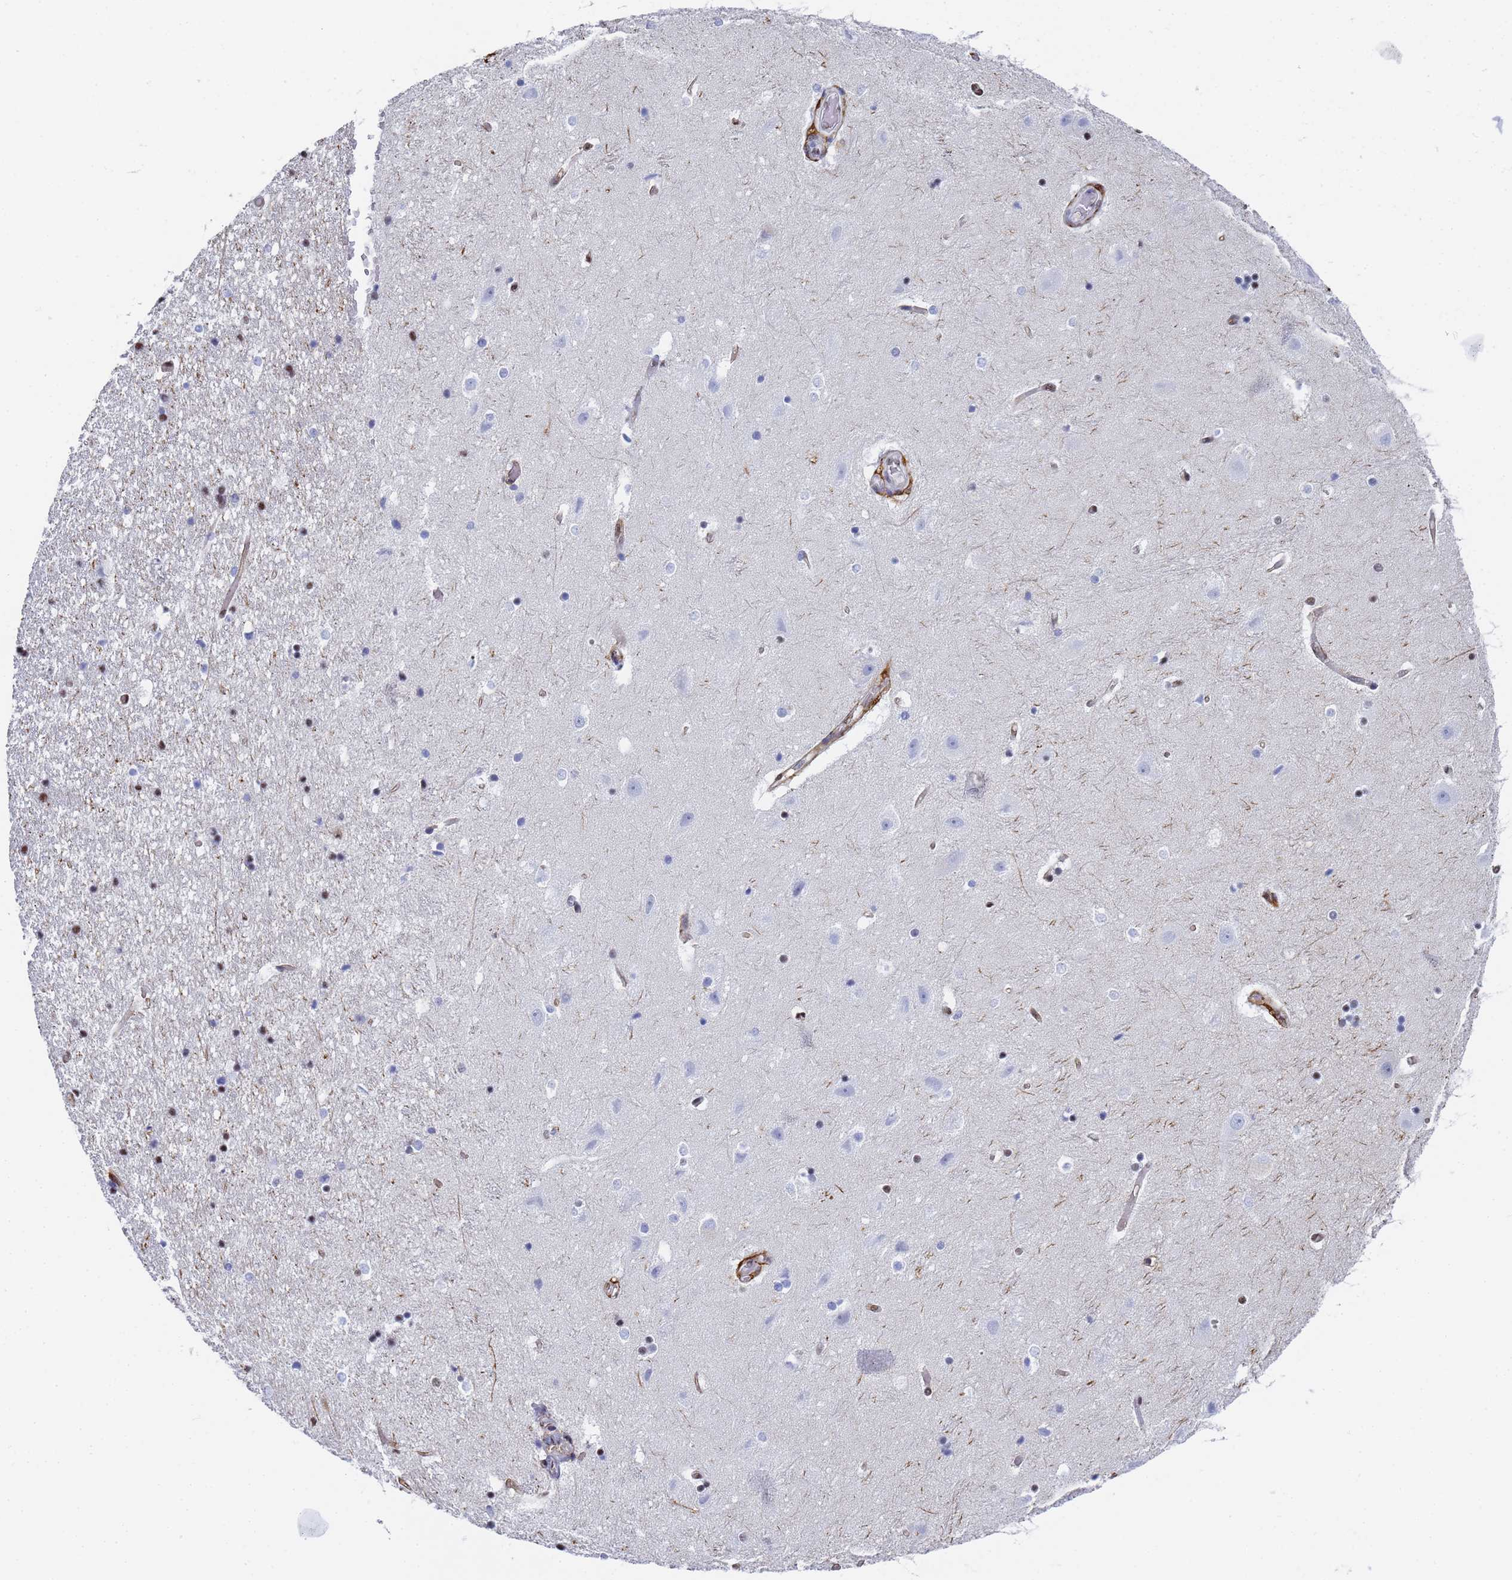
{"staining": {"intensity": "moderate", "quantity": "<25%", "location": "nuclear"}, "tissue": "hippocampus", "cell_type": "Glial cells", "image_type": "normal", "snomed": [{"axis": "morphology", "description": "Normal tissue, NOS"}, {"axis": "topography", "description": "Hippocampus"}], "caption": "Brown immunohistochemical staining in benign human hippocampus displays moderate nuclear expression in about <25% of glial cells.", "gene": "PRRT4", "patient": {"sex": "female", "age": 52}}